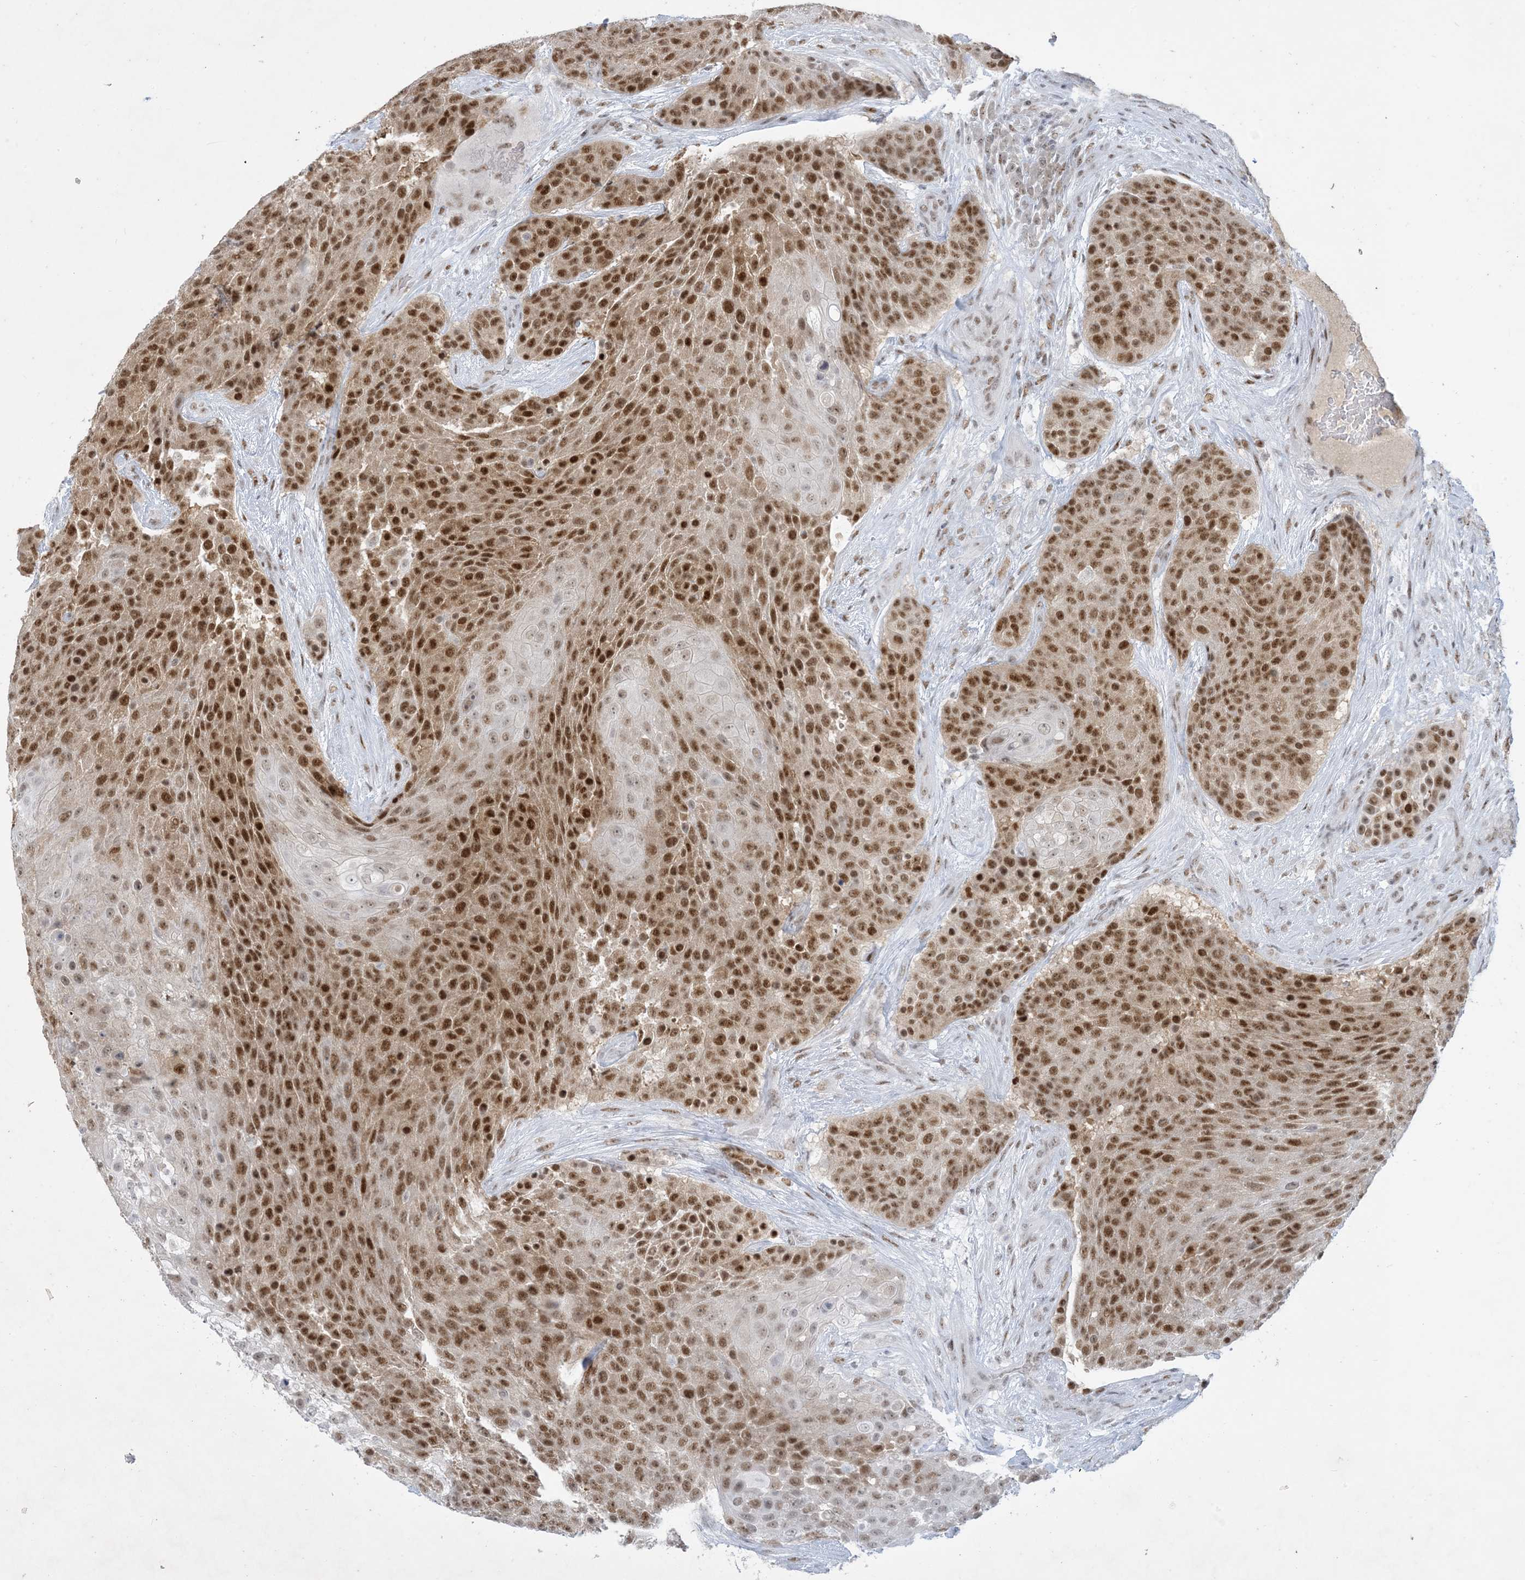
{"staining": {"intensity": "strong", "quantity": ">75%", "location": "nuclear"}, "tissue": "urothelial cancer", "cell_type": "Tumor cells", "image_type": "cancer", "snomed": [{"axis": "morphology", "description": "Urothelial carcinoma, High grade"}, {"axis": "topography", "description": "Urinary bladder"}], "caption": "Urothelial cancer stained with a protein marker demonstrates strong staining in tumor cells.", "gene": "ZNF674", "patient": {"sex": "female", "age": 63}}